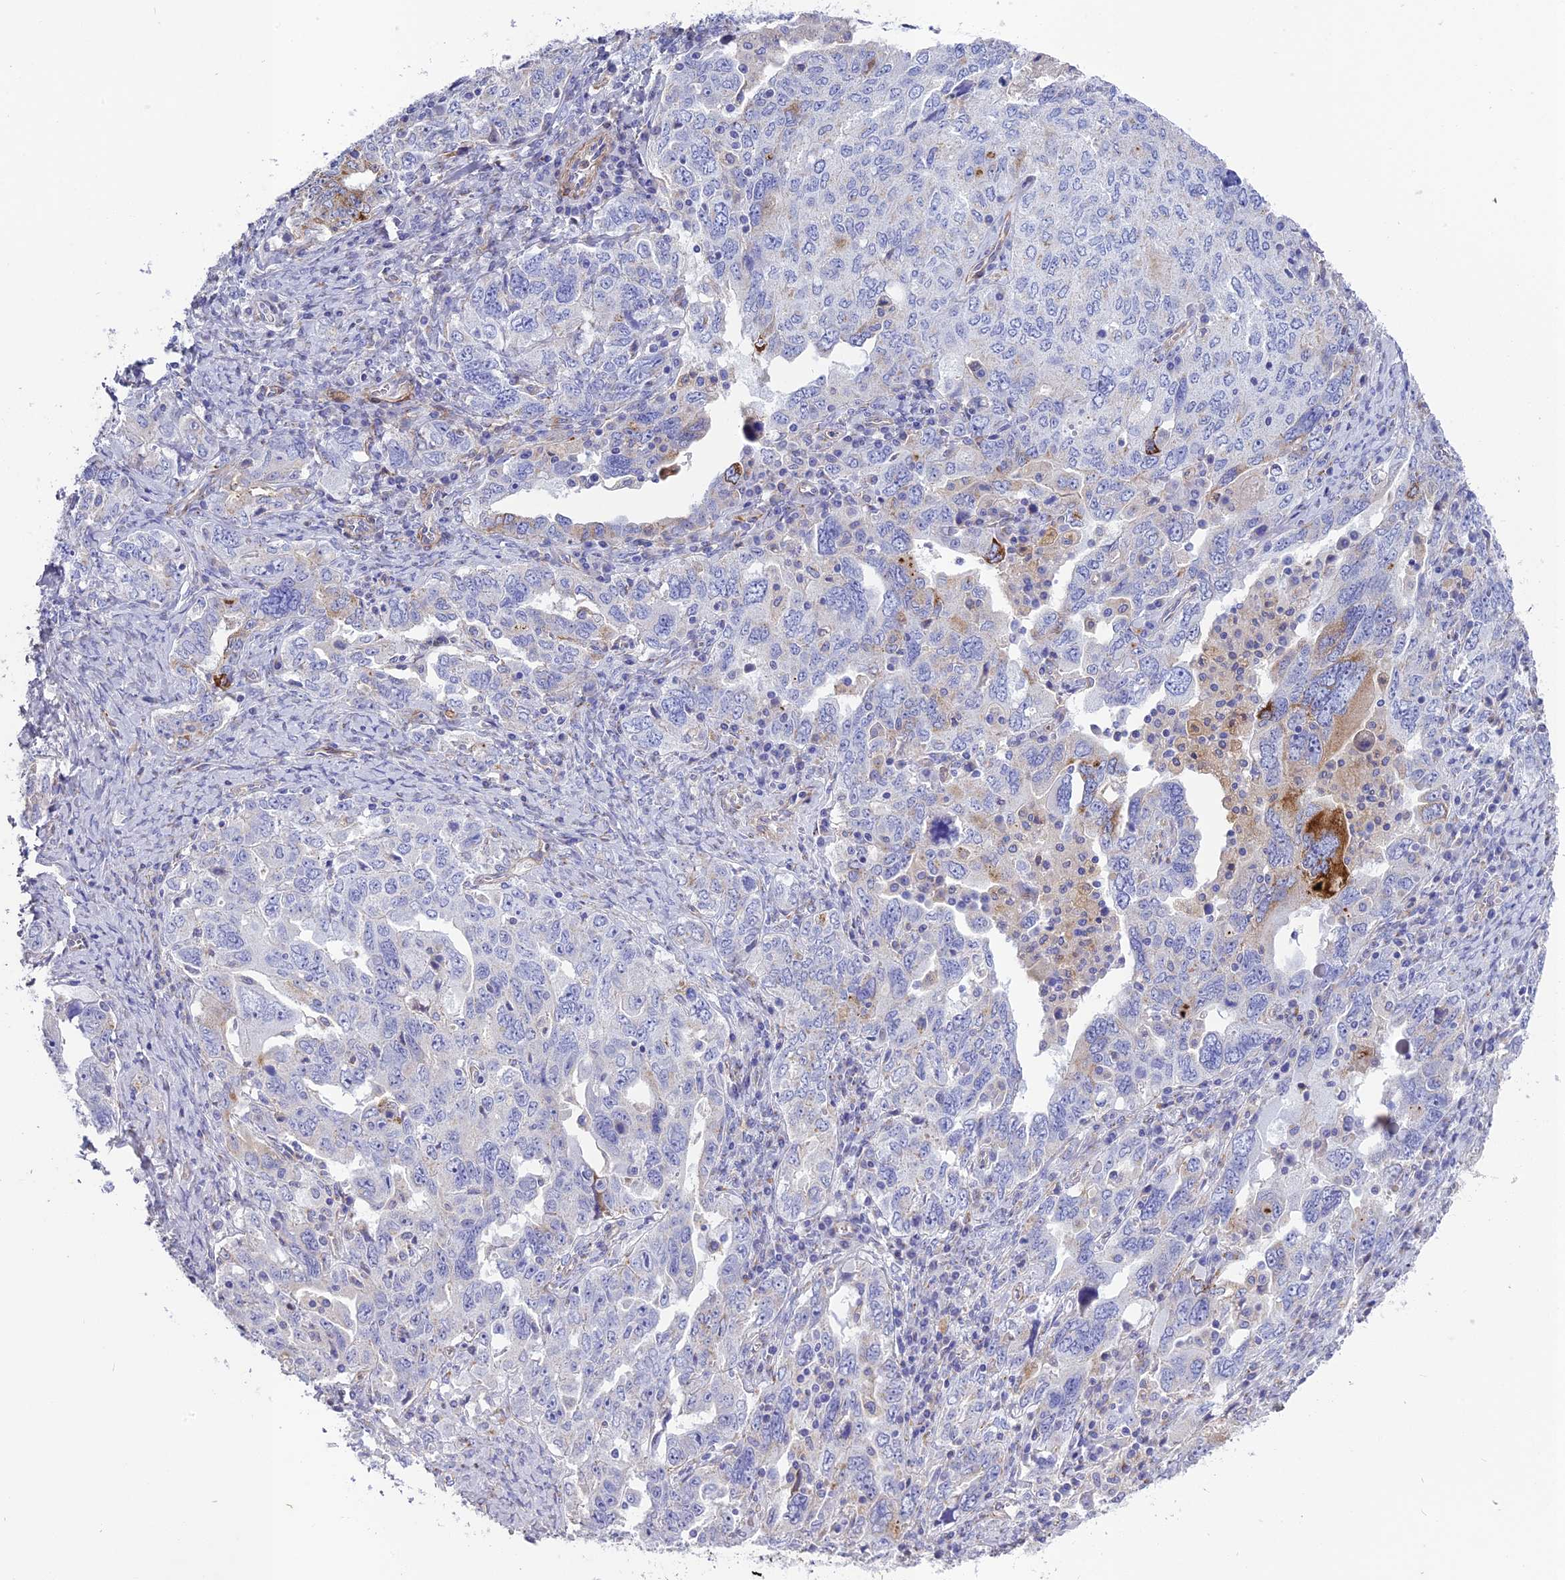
{"staining": {"intensity": "moderate", "quantity": "<25%", "location": "cytoplasmic/membranous"}, "tissue": "ovarian cancer", "cell_type": "Tumor cells", "image_type": "cancer", "snomed": [{"axis": "morphology", "description": "Carcinoma, endometroid"}, {"axis": "topography", "description": "Ovary"}], "caption": "DAB (3,3'-diaminobenzidine) immunohistochemical staining of human ovarian cancer (endometroid carcinoma) exhibits moderate cytoplasmic/membranous protein positivity in about <25% of tumor cells.", "gene": "TNS1", "patient": {"sex": "female", "age": 62}}